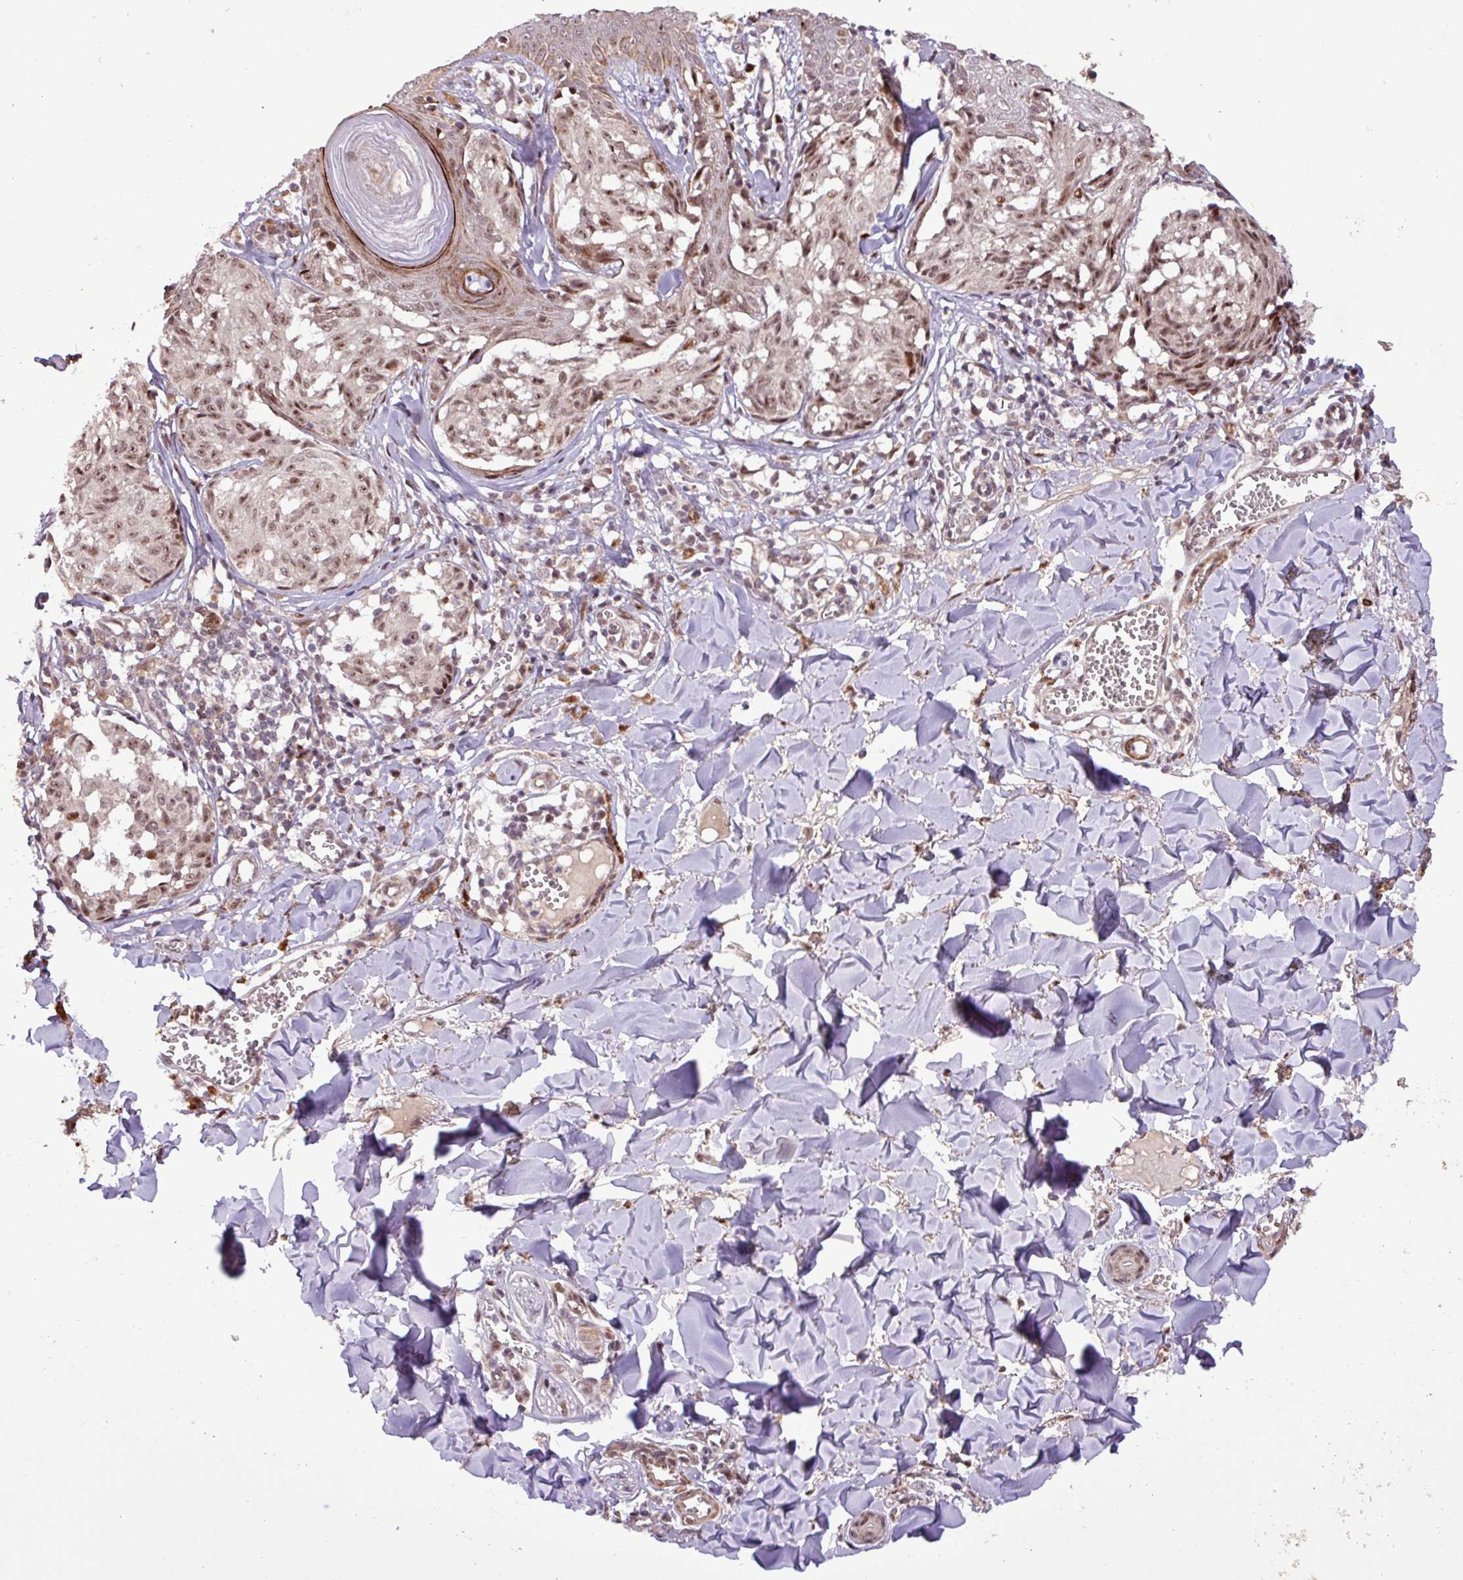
{"staining": {"intensity": "moderate", "quantity": ">75%", "location": "nuclear"}, "tissue": "melanoma", "cell_type": "Tumor cells", "image_type": "cancer", "snomed": [{"axis": "morphology", "description": "Malignant melanoma, NOS"}, {"axis": "topography", "description": "Skin"}], "caption": "Melanoma stained with DAB (3,3'-diaminobenzidine) immunohistochemistry (IHC) exhibits medium levels of moderate nuclear staining in approximately >75% of tumor cells. (Stains: DAB in brown, nuclei in blue, Microscopy: brightfield microscopy at high magnification).", "gene": "SLC22A24", "patient": {"sex": "female", "age": 43}}